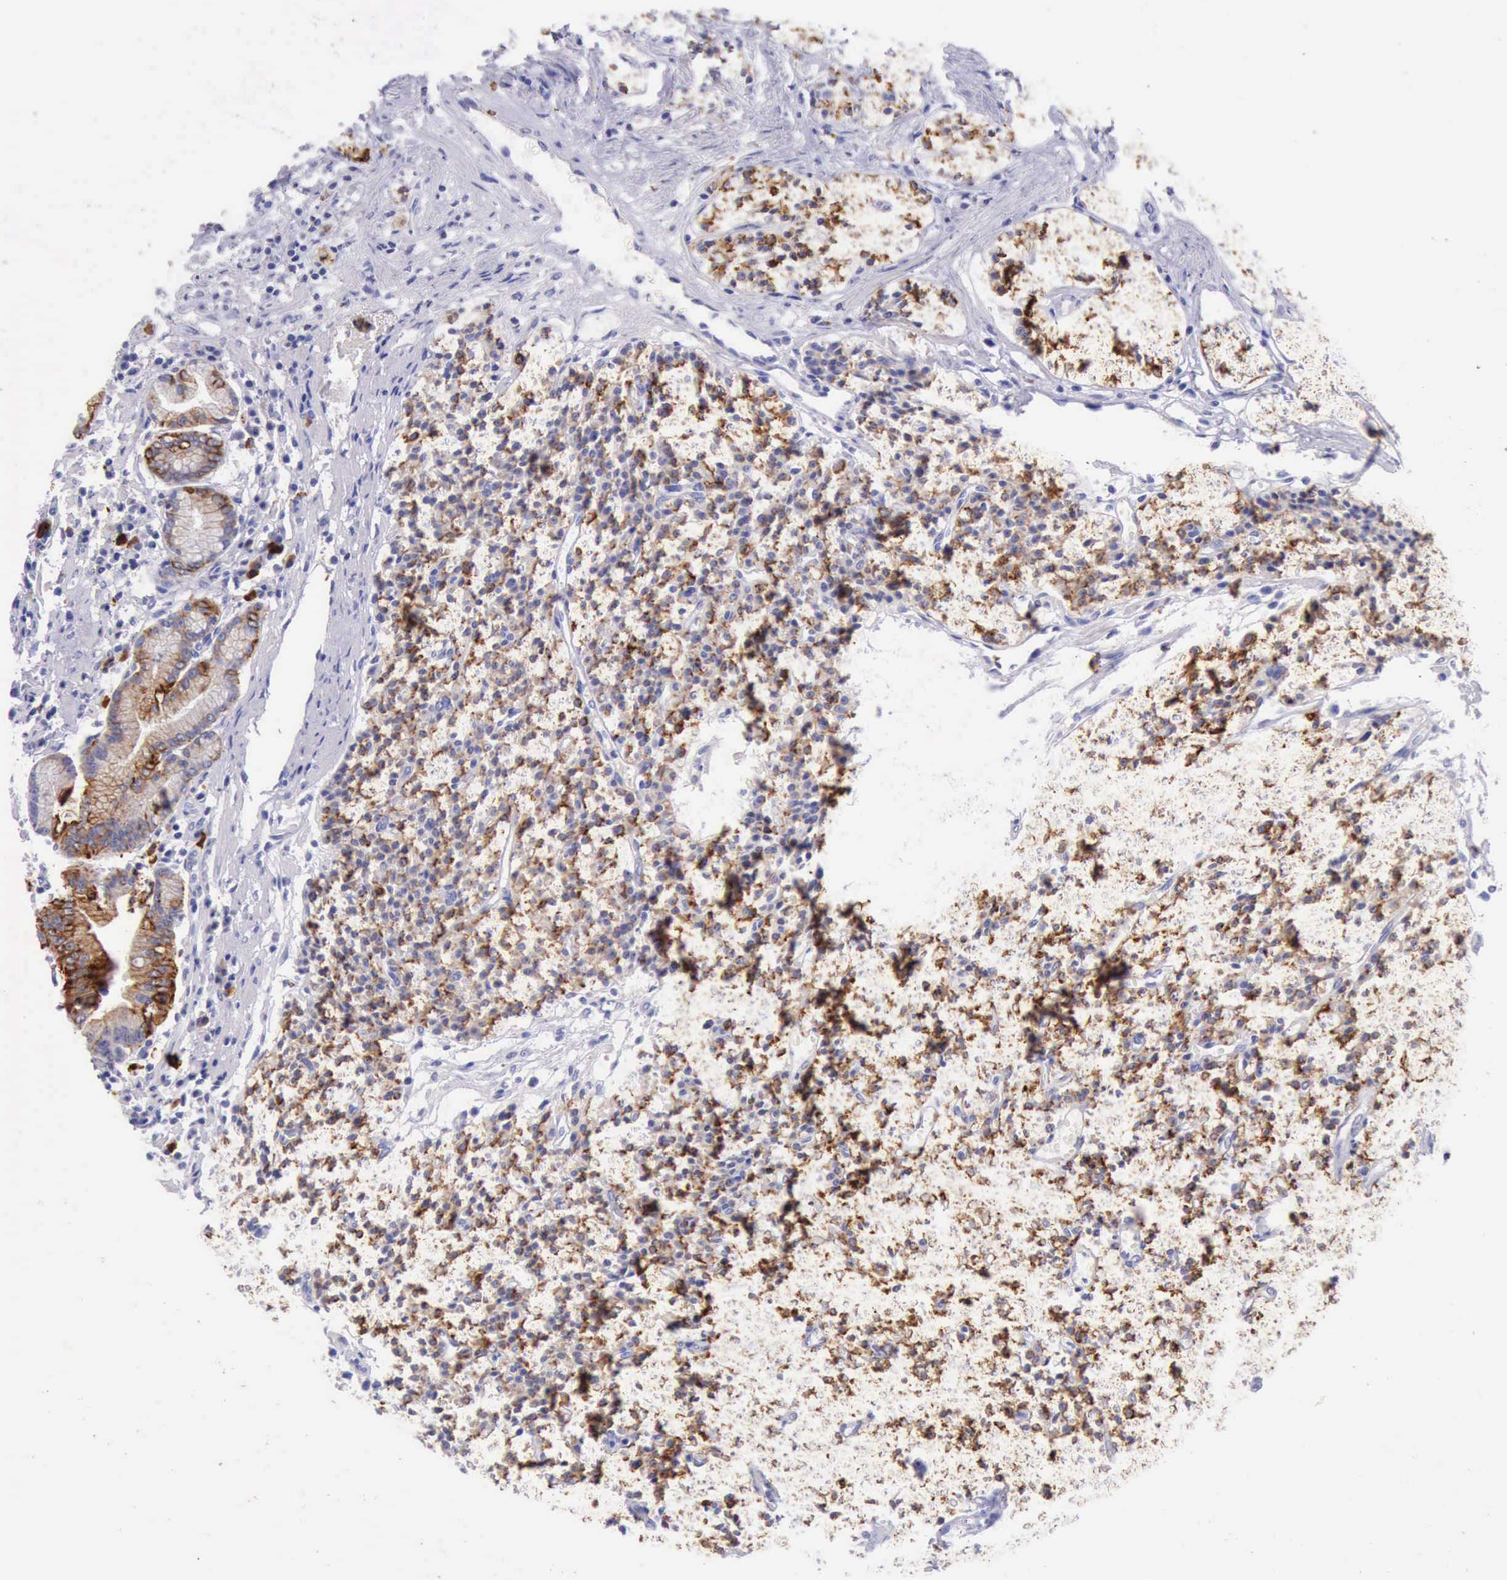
{"staining": {"intensity": "moderate", "quantity": ">75%", "location": "cytoplasmic/membranous"}, "tissue": "carcinoid", "cell_type": "Tumor cells", "image_type": "cancer", "snomed": [{"axis": "morphology", "description": "Carcinoid, malignant, NOS"}, {"axis": "topography", "description": "Stomach"}], "caption": "Immunohistochemical staining of human carcinoid demonstrates medium levels of moderate cytoplasmic/membranous staining in about >75% of tumor cells.", "gene": "KRT8", "patient": {"sex": "female", "age": 76}}